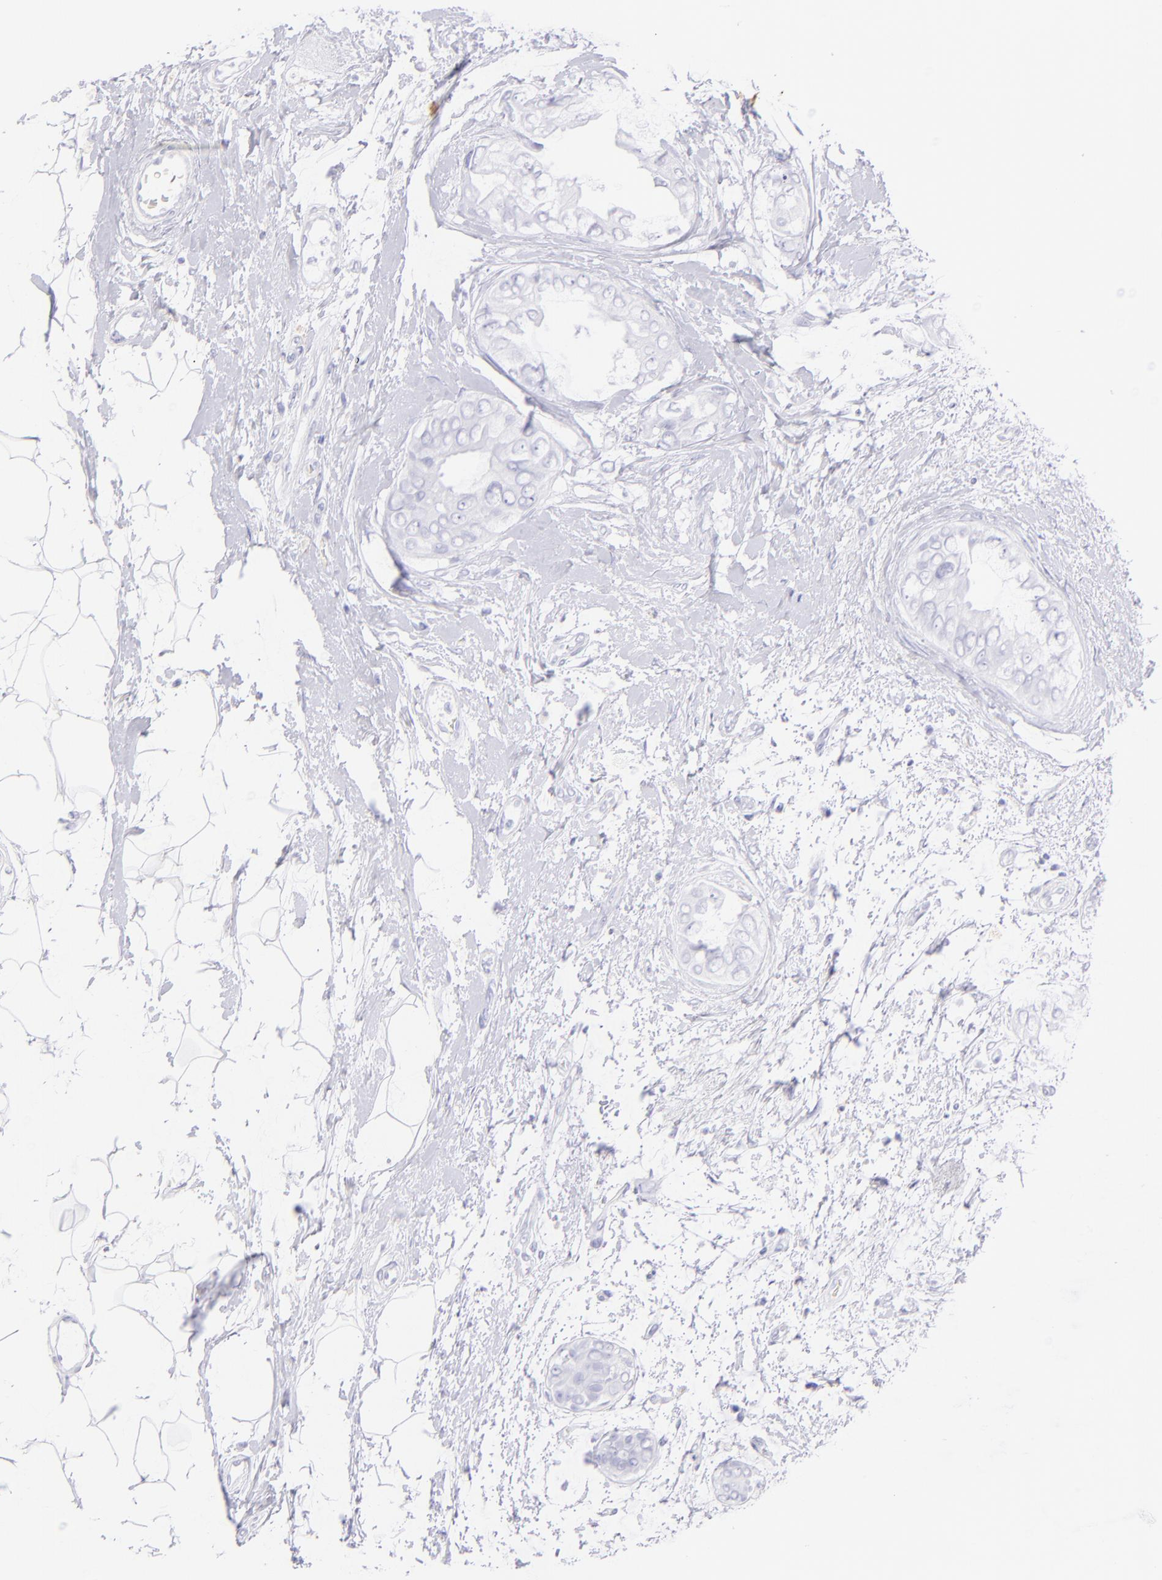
{"staining": {"intensity": "negative", "quantity": "none", "location": "none"}, "tissue": "breast cancer", "cell_type": "Tumor cells", "image_type": "cancer", "snomed": [{"axis": "morphology", "description": "Duct carcinoma"}, {"axis": "topography", "description": "Breast"}], "caption": "The immunohistochemistry image has no significant positivity in tumor cells of breast cancer (invasive ductal carcinoma) tissue.", "gene": "CD72", "patient": {"sex": "female", "age": 40}}